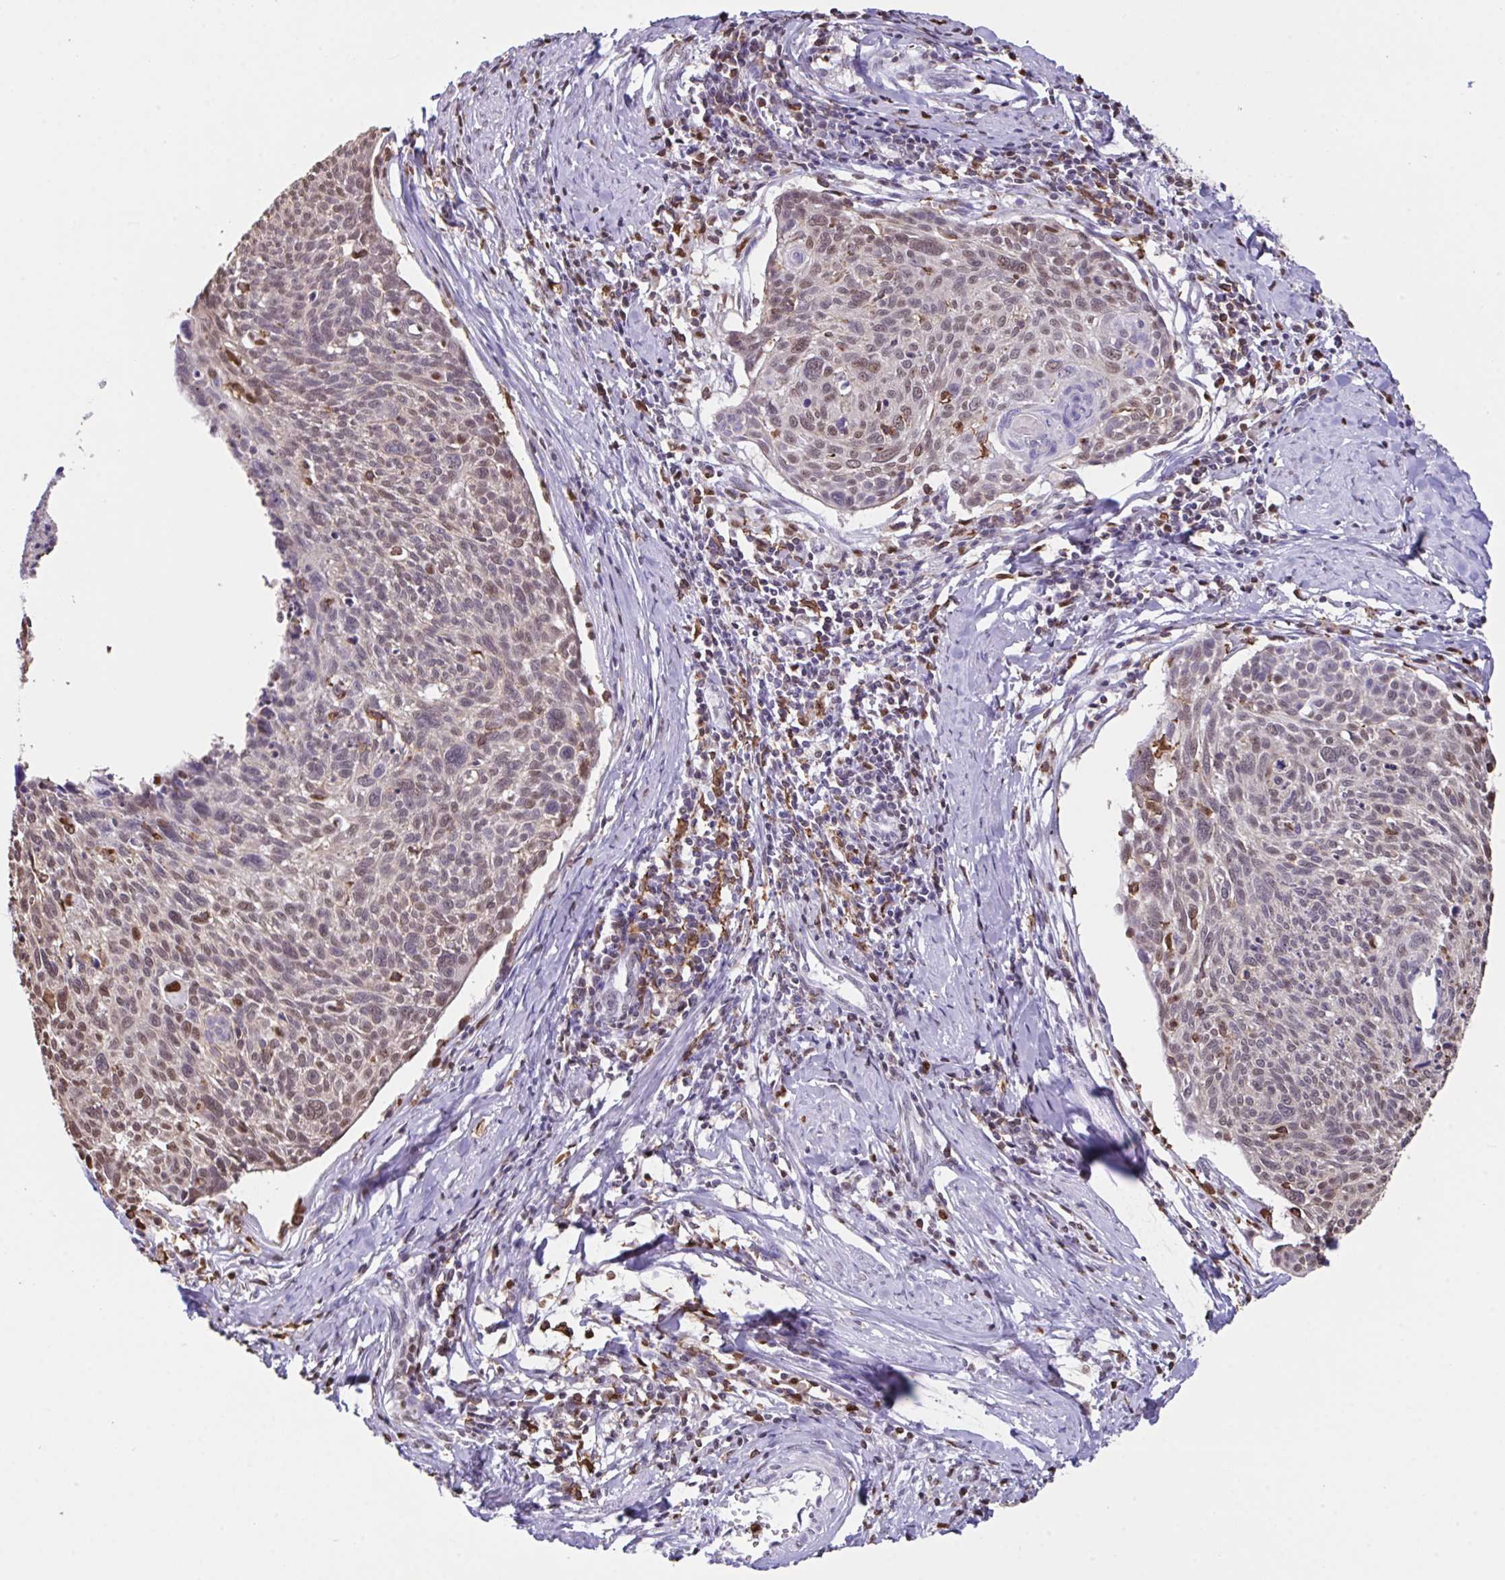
{"staining": {"intensity": "weak", "quantity": ">75%", "location": "nuclear"}, "tissue": "cervical cancer", "cell_type": "Tumor cells", "image_type": "cancer", "snomed": [{"axis": "morphology", "description": "Squamous cell carcinoma, NOS"}, {"axis": "topography", "description": "Cervix"}], "caption": "Protein staining exhibits weak nuclear positivity in approximately >75% of tumor cells in cervical squamous cell carcinoma.", "gene": "BTBD10", "patient": {"sex": "female", "age": 49}}